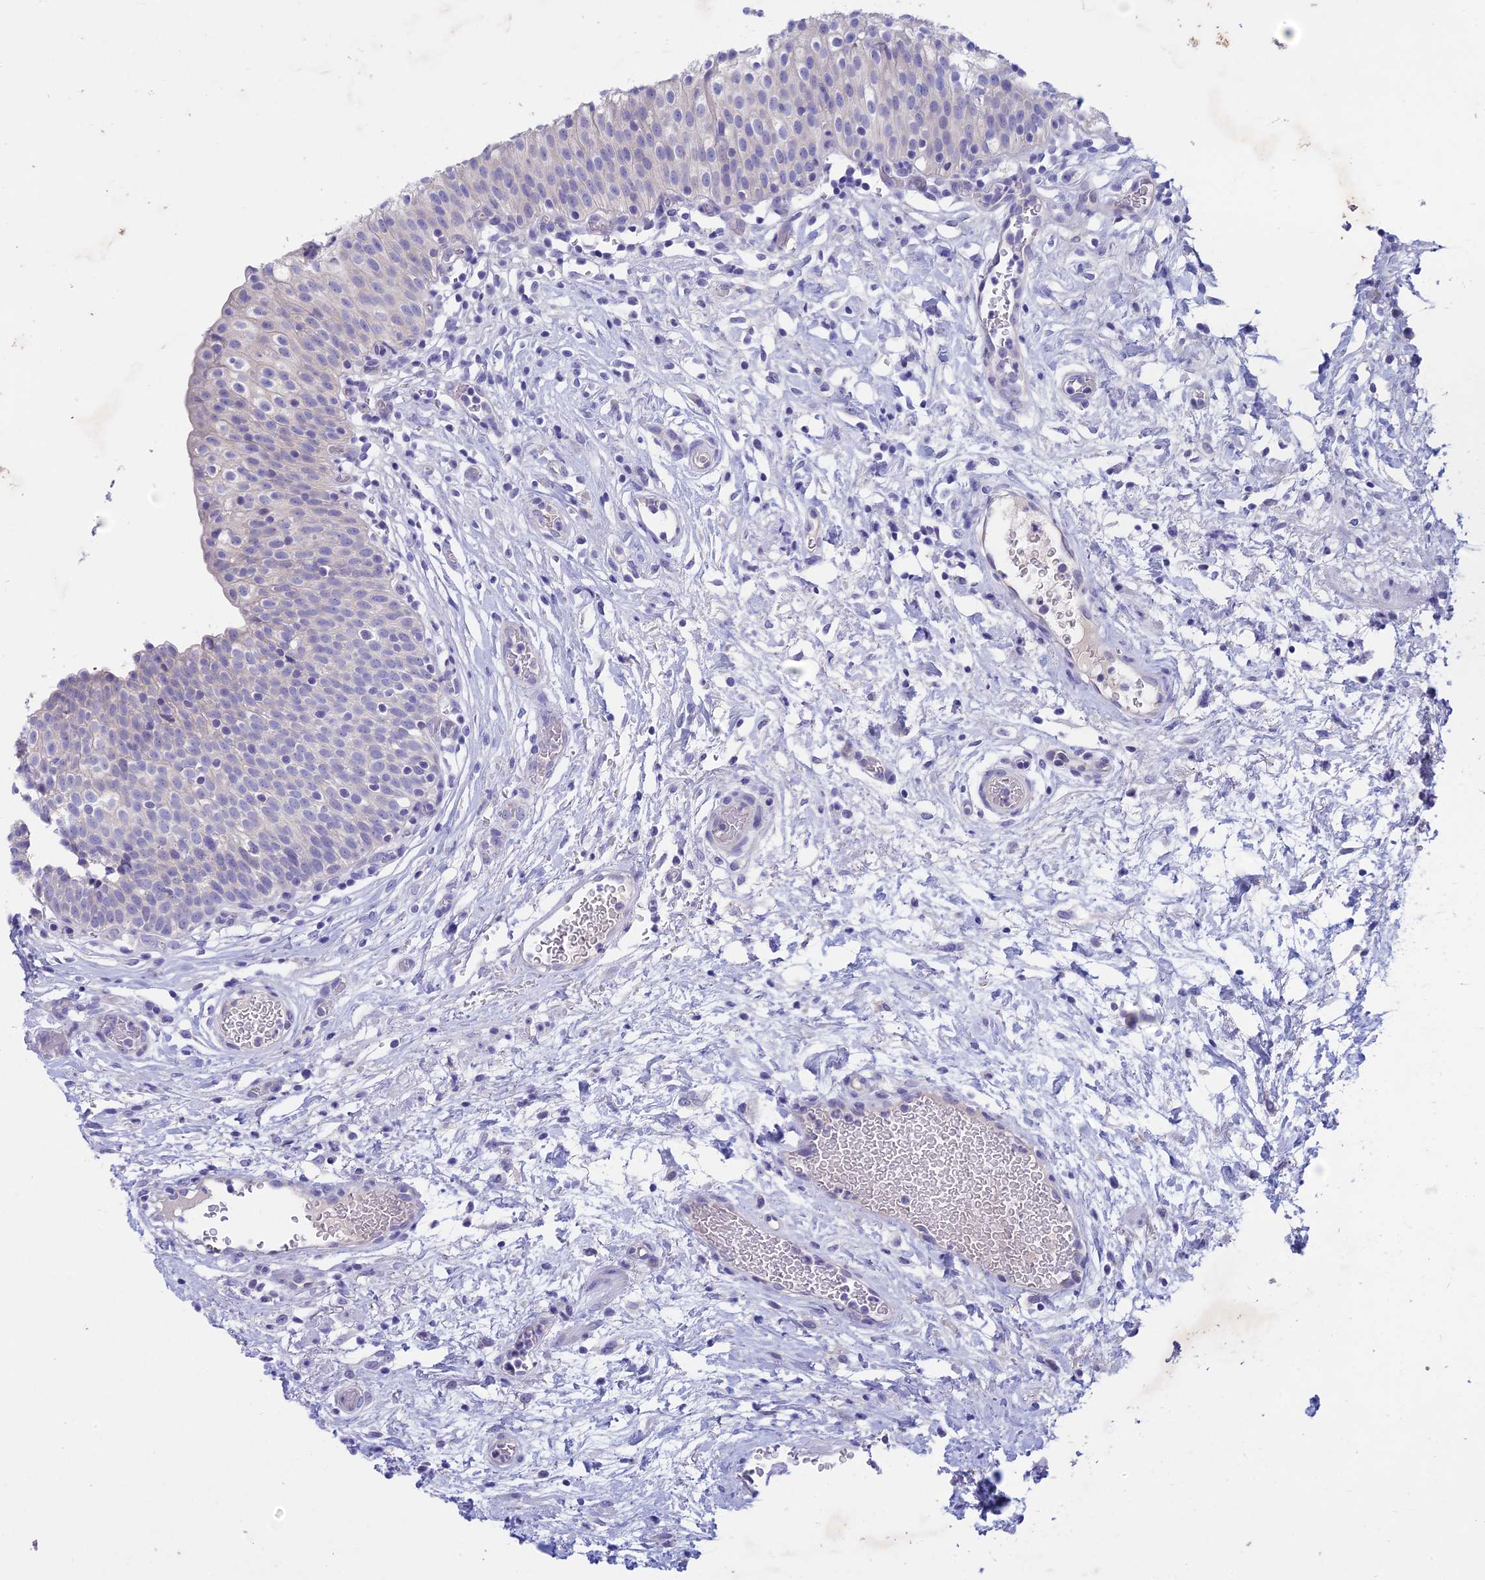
{"staining": {"intensity": "negative", "quantity": "none", "location": "none"}, "tissue": "urinary bladder", "cell_type": "Urothelial cells", "image_type": "normal", "snomed": [{"axis": "morphology", "description": "Normal tissue, NOS"}, {"axis": "topography", "description": "Urinary bladder"}], "caption": "Human urinary bladder stained for a protein using IHC demonstrates no staining in urothelial cells.", "gene": "BTBD19", "patient": {"sex": "male", "age": 55}}